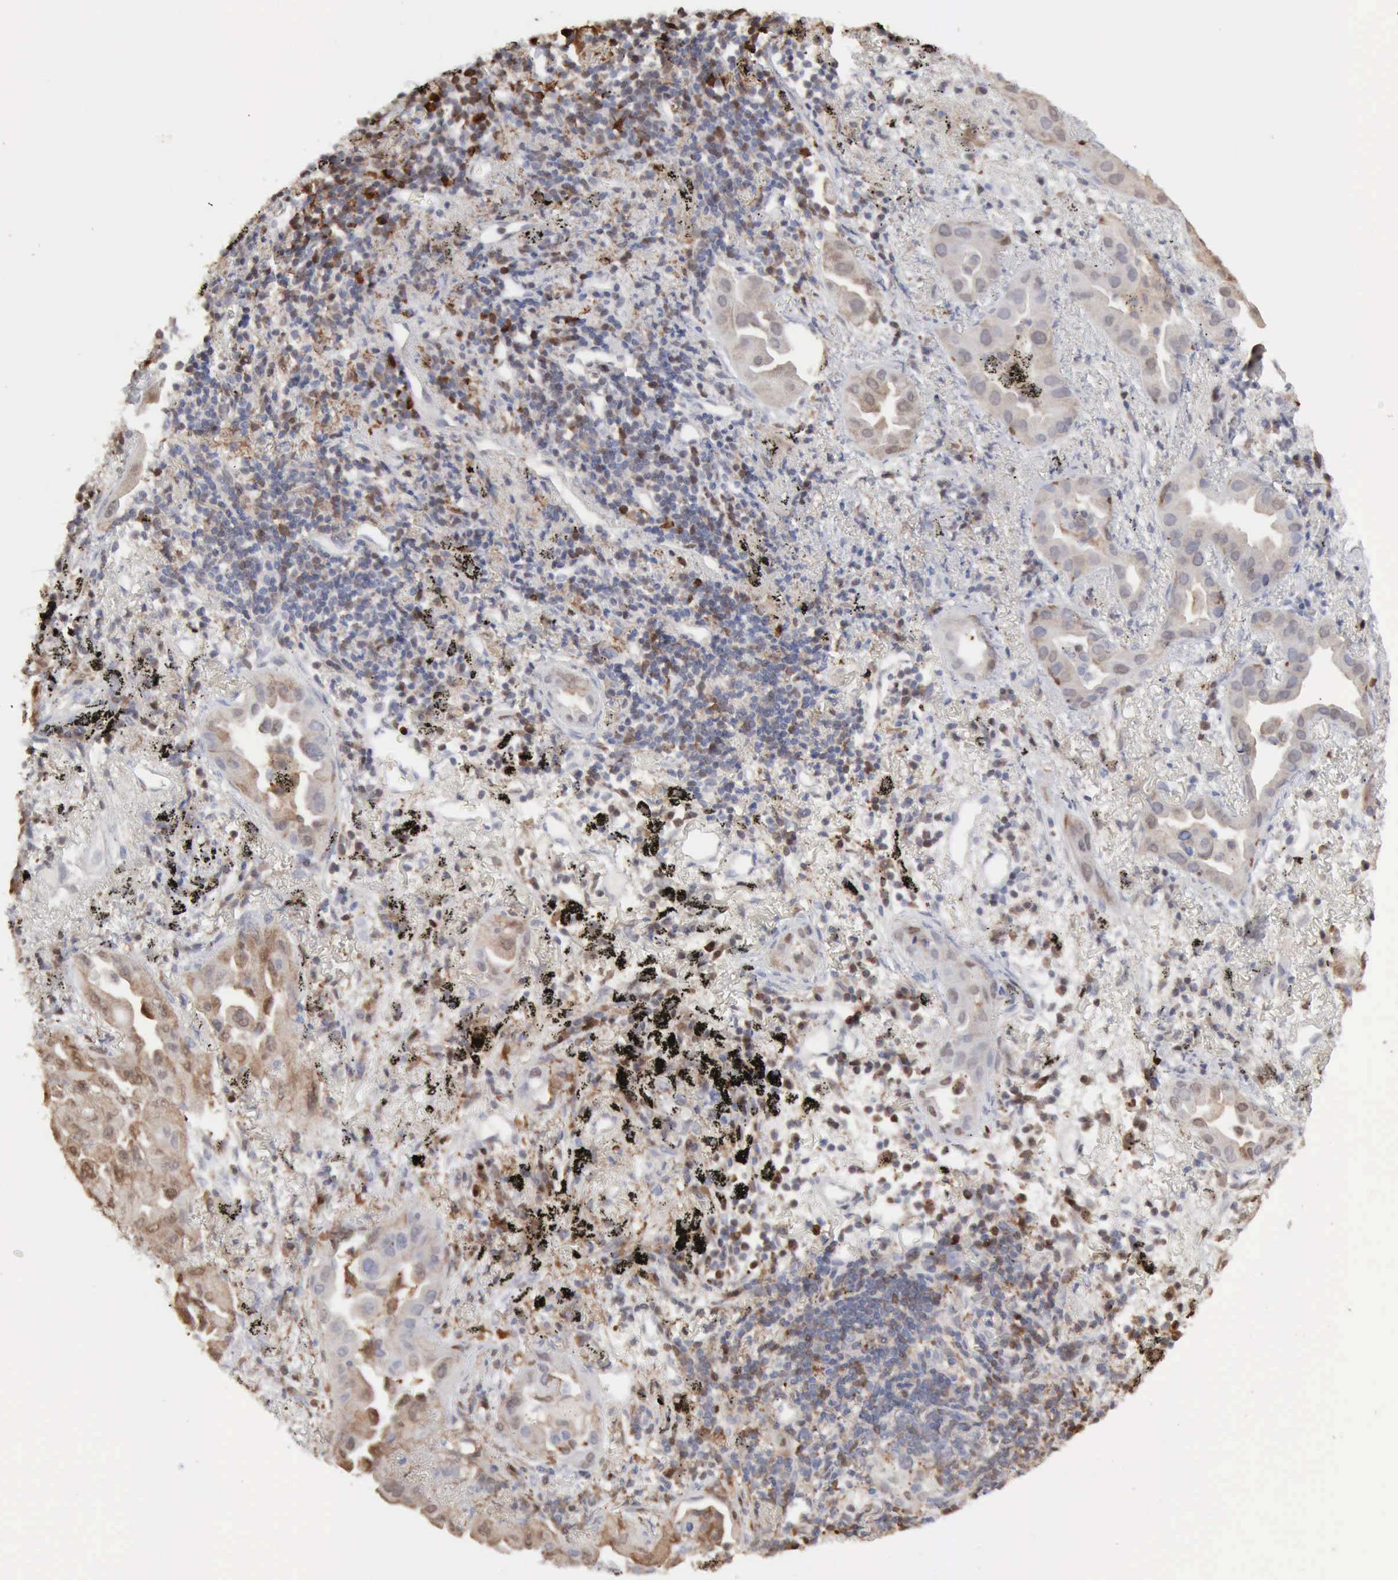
{"staining": {"intensity": "weak", "quantity": "<25%", "location": "cytoplasmic/membranous,nuclear"}, "tissue": "lung cancer", "cell_type": "Tumor cells", "image_type": "cancer", "snomed": [{"axis": "morphology", "description": "Adenocarcinoma, NOS"}, {"axis": "topography", "description": "Lung"}], "caption": "Adenocarcinoma (lung) was stained to show a protein in brown. There is no significant expression in tumor cells.", "gene": "STAT1", "patient": {"sex": "male", "age": 68}}